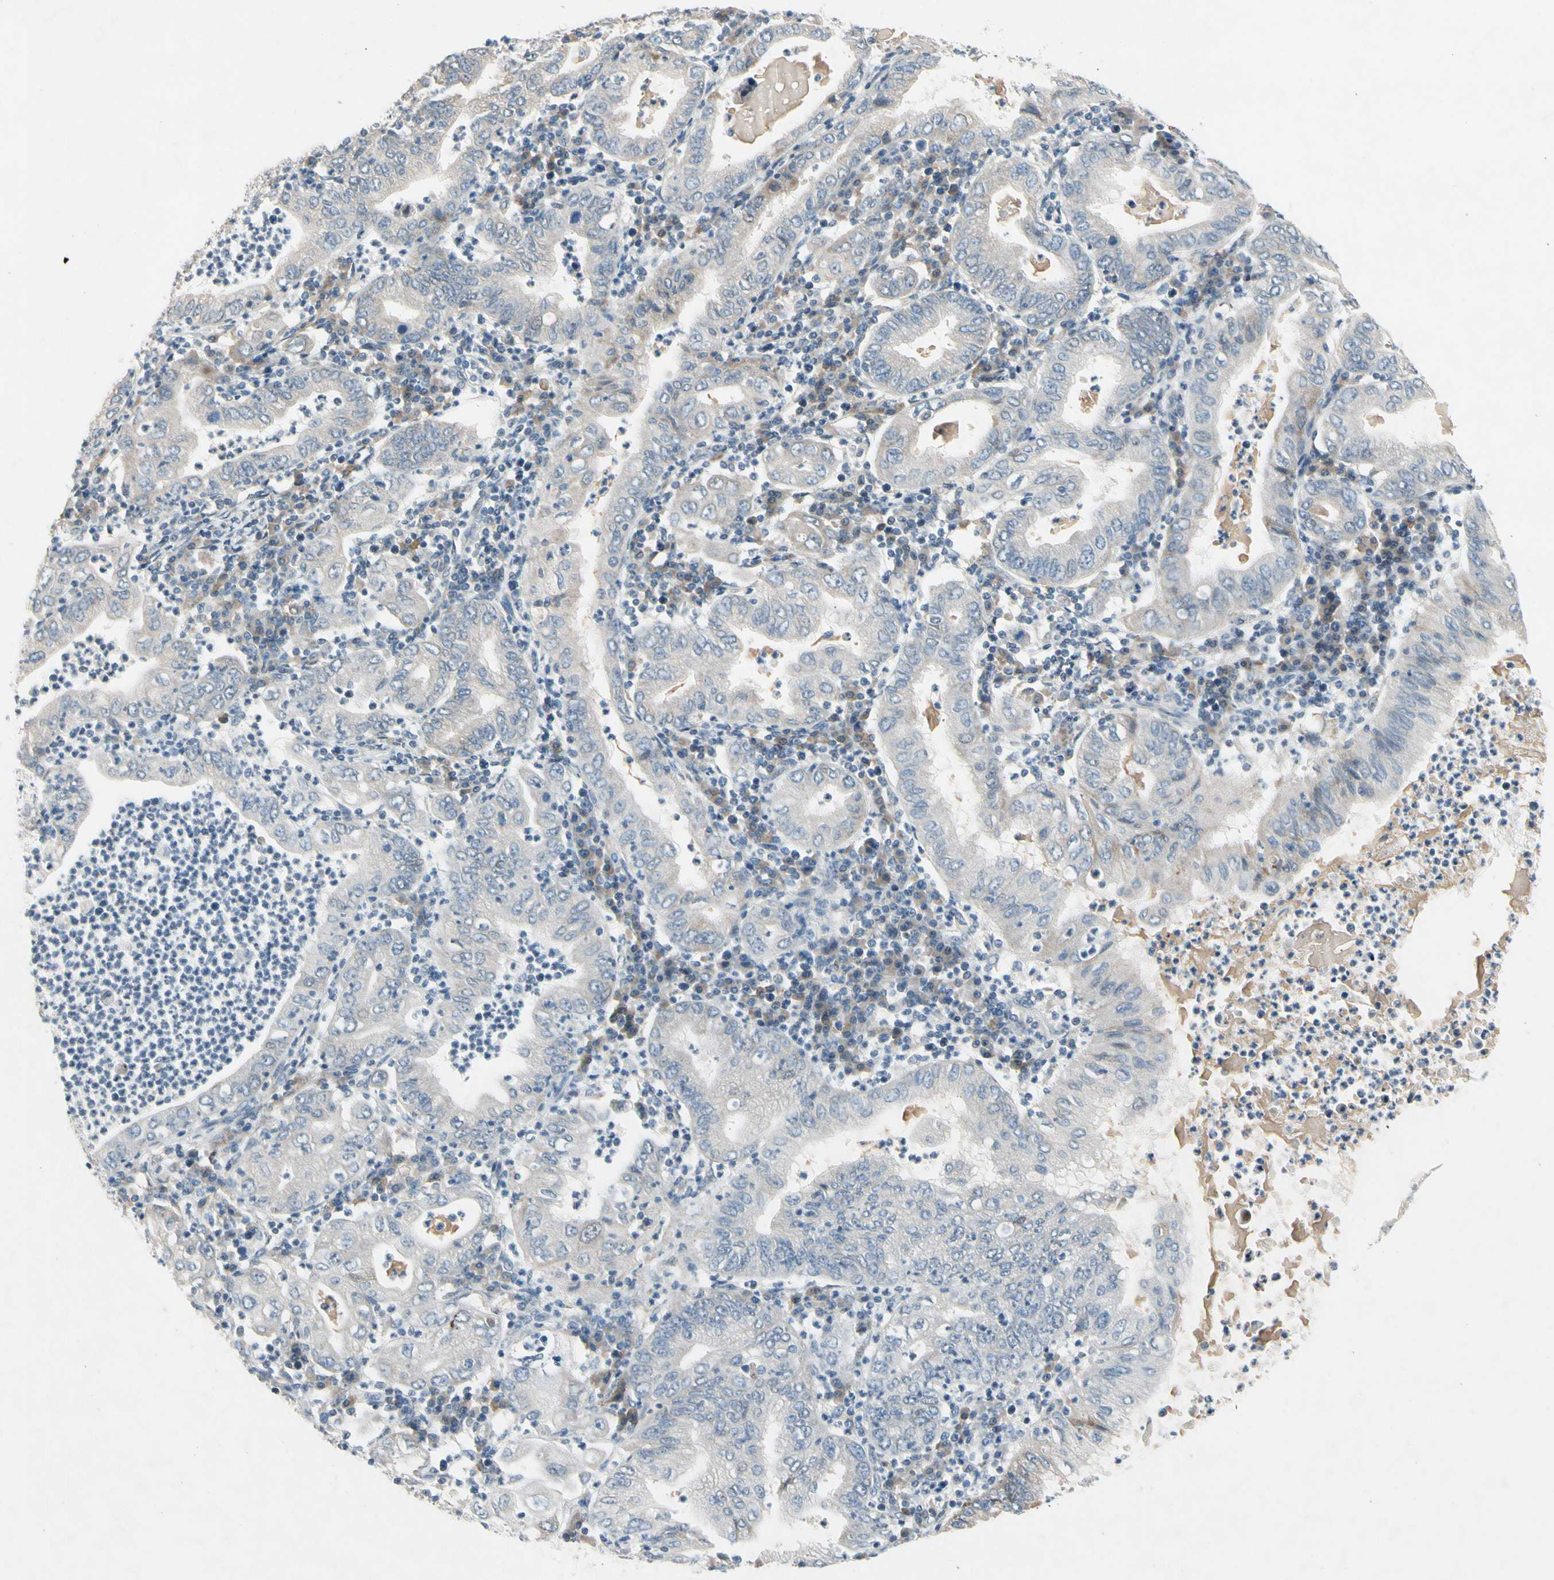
{"staining": {"intensity": "strong", "quantity": "<25%", "location": "cytoplasmic/membranous"}, "tissue": "stomach cancer", "cell_type": "Tumor cells", "image_type": "cancer", "snomed": [{"axis": "morphology", "description": "Normal tissue, NOS"}, {"axis": "morphology", "description": "Adenocarcinoma, NOS"}, {"axis": "topography", "description": "Esophagus"}, {"axis": "topography", "description": "Stomach, upper"}, {"axis": "topography", "description": "Peripheral nerve tissue"}], "caption": "Strong cytoplasmic/membranous protein expression is present in approximately <25% of tumor cells in adenocarcinoma (stomach).", "gene": "PIP5K1B", "patient": {"sex": "male", "age": 62}}